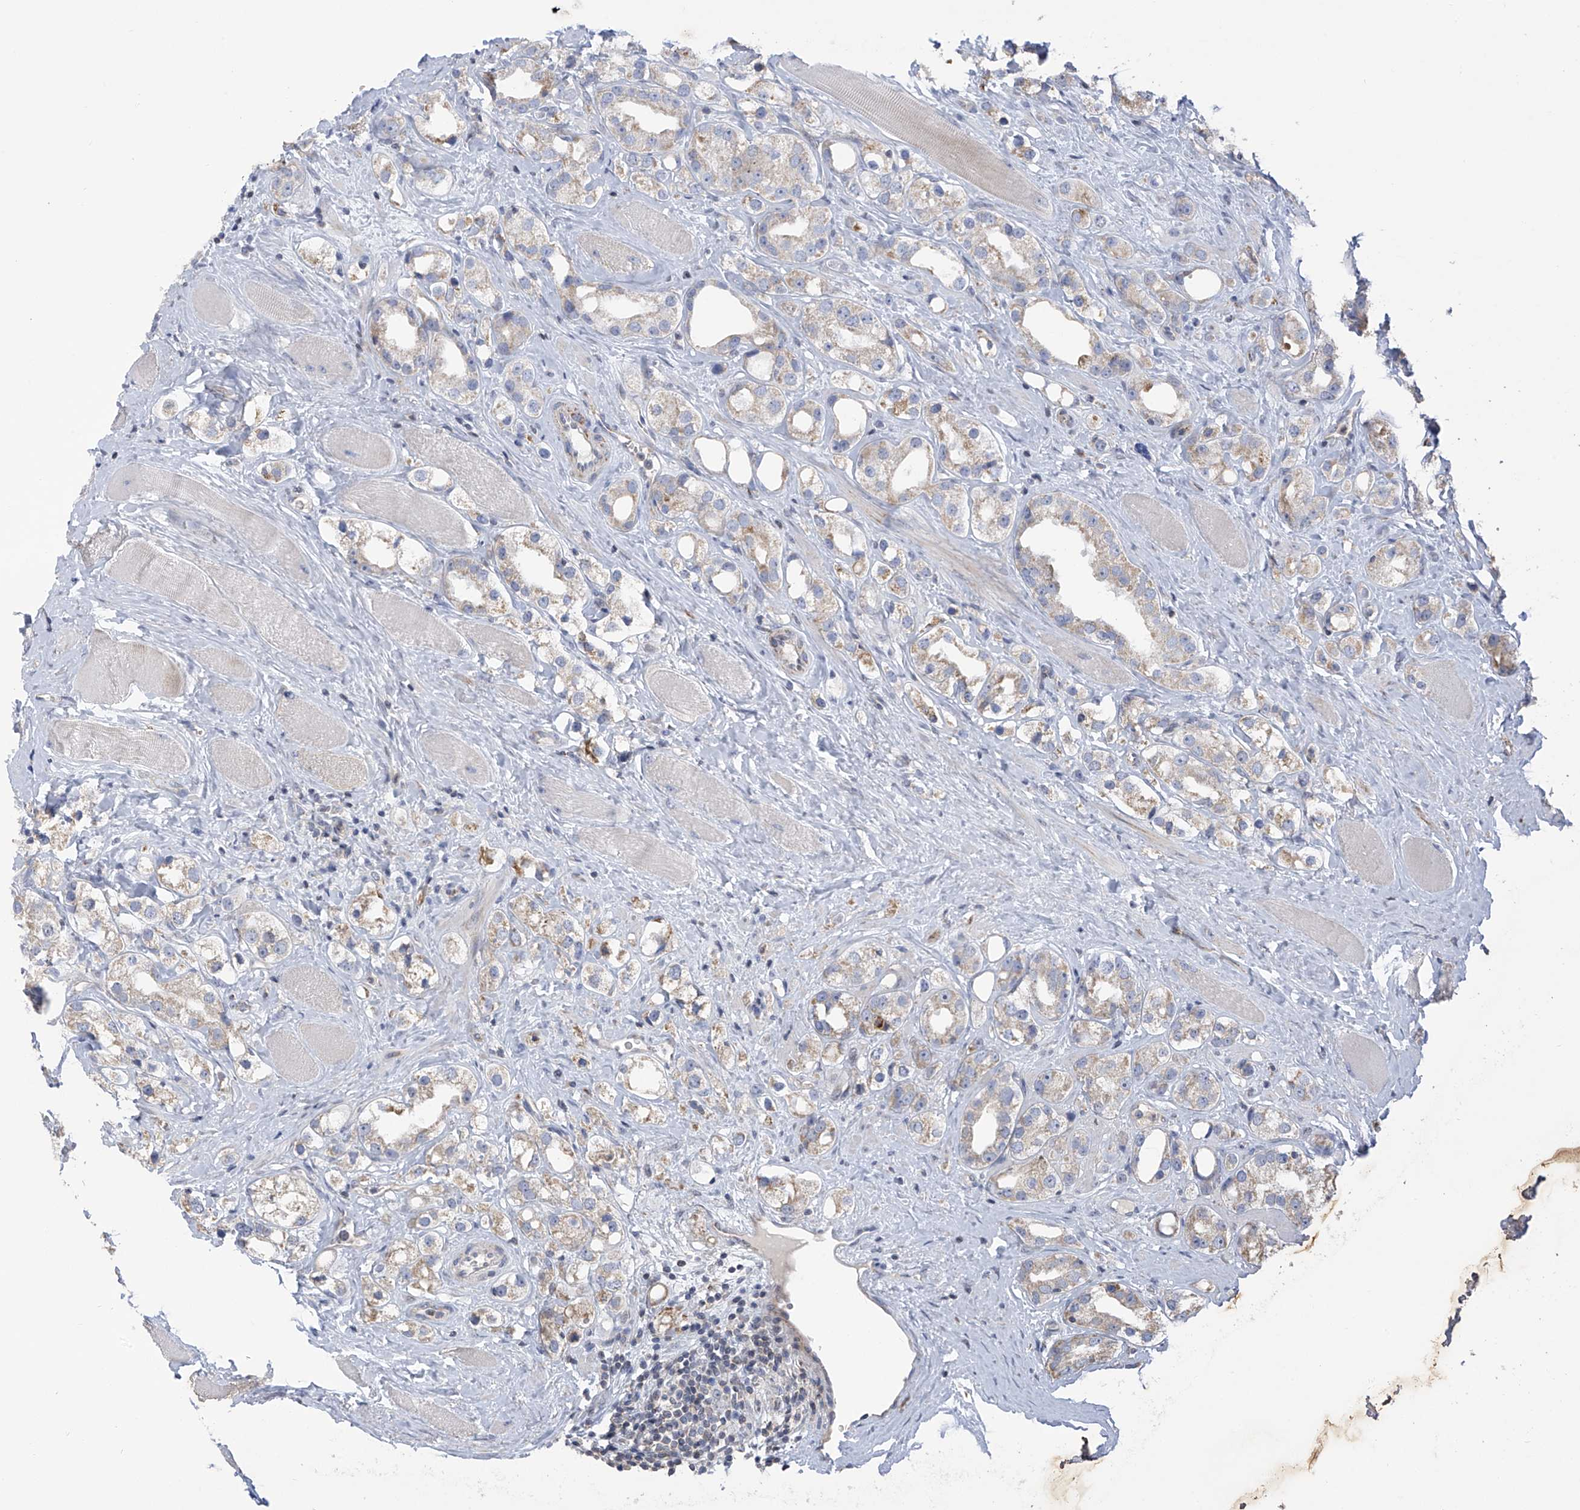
{"staining": {"intensity": "negative", "quantity": "none", "location": "none"}, "tissue": "prostate cancer", "cell_type": "Tumor cells", "image_type": "cancer", "snomed": [{"axis": "morphology", "description": "Adenocarcinoma, NOS"}, {"axis": "topography", "description": "Prostate"}], "caption": "High power microscopy photomicrograph of an immunohistochemistry (IHC) histopathology image of prostate cancer, revealing no significant staining in tumor cells.", "gene": "SLCO4A1", "patient": {"sex": "male", "age": 79}}